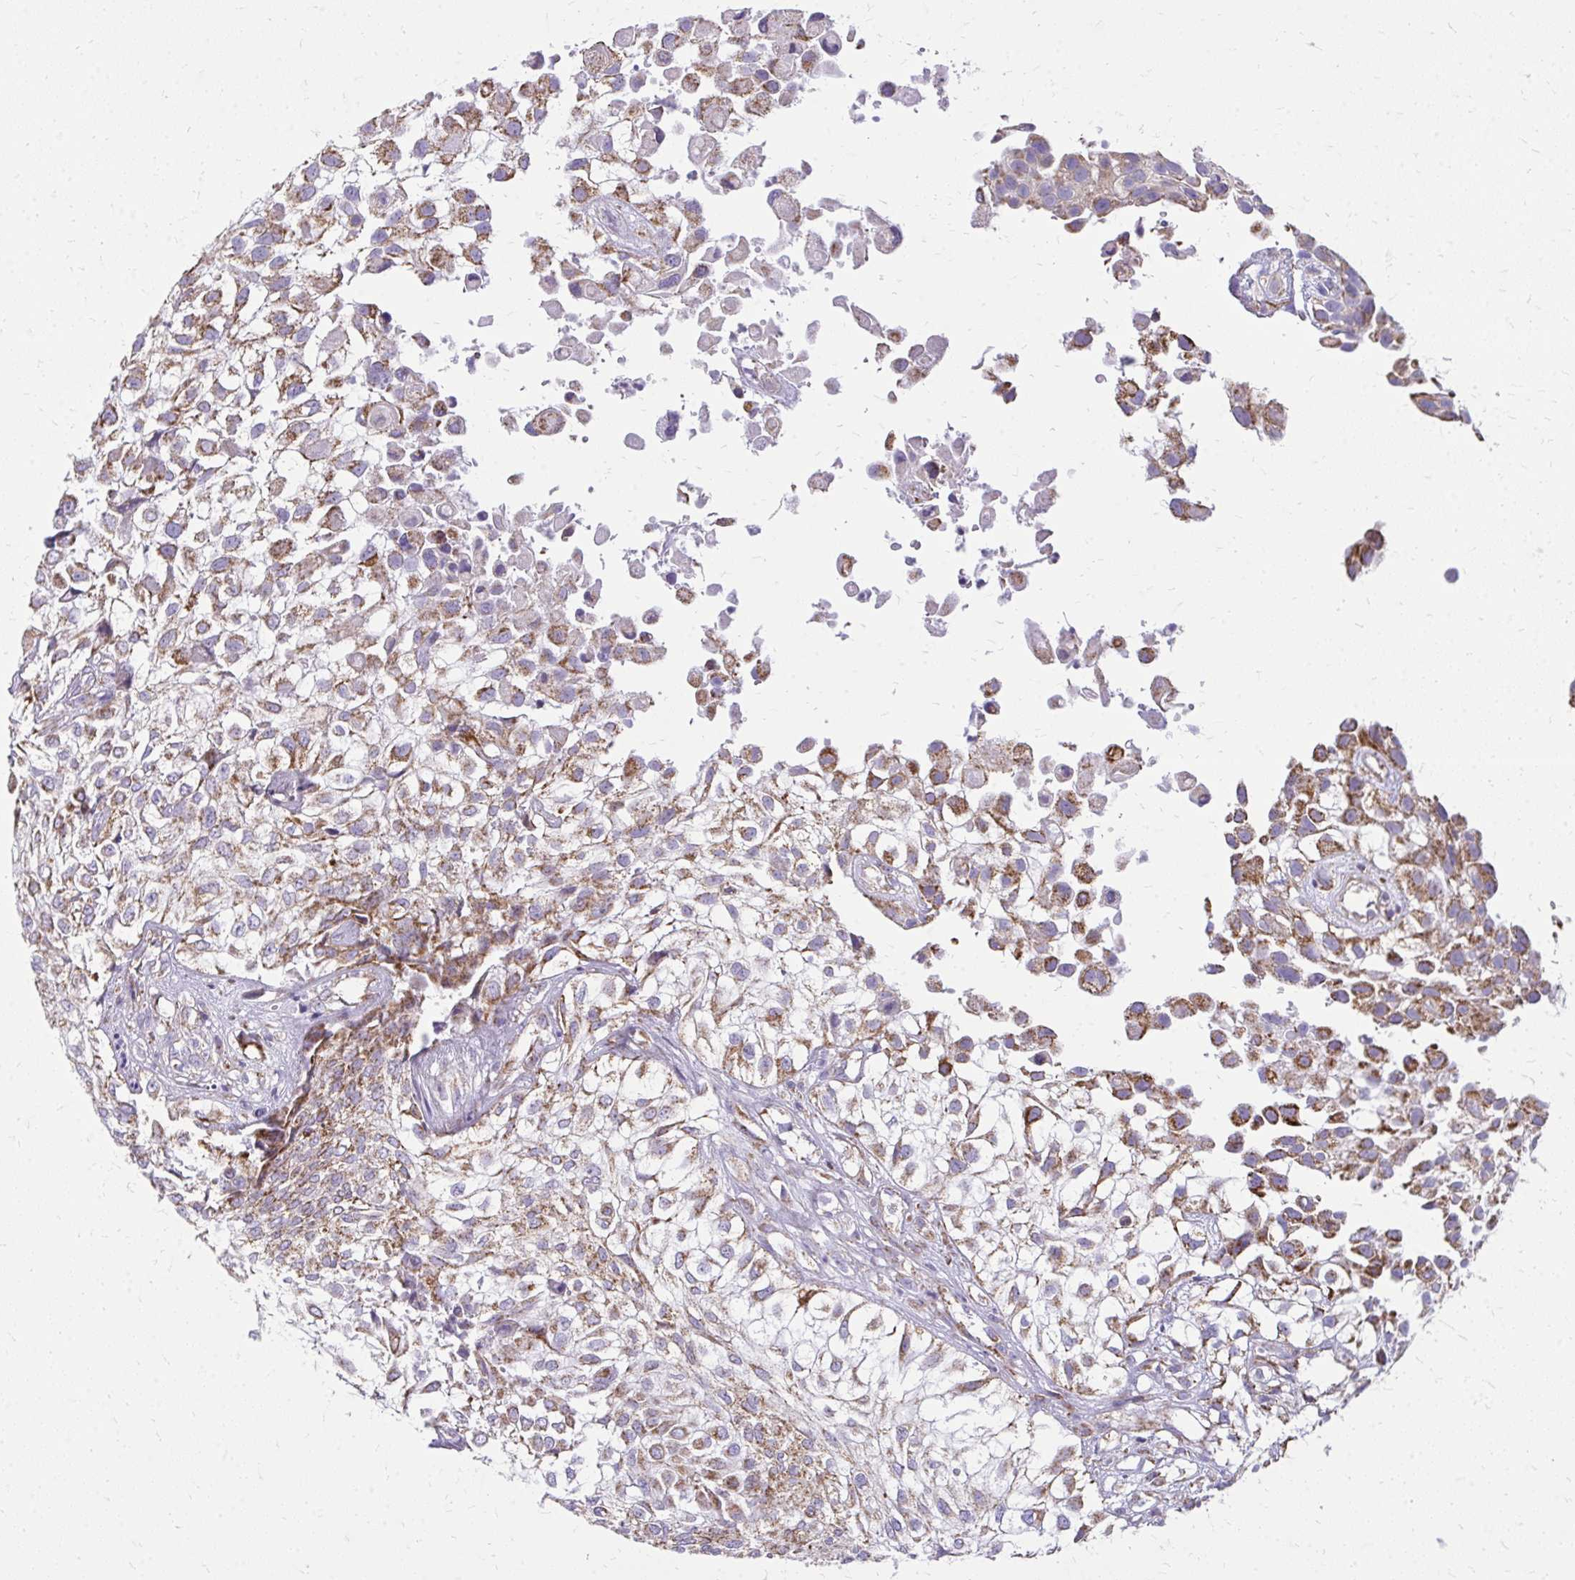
{"staining": {"intensity": "moderate", "quantity": "25%-75%", "location": "cytoplasmic/membranous"}, "tissue": "urothelial cancer", "cell_type": "Tumor cells", "image_type": "cancer", "snomed": [{"axis": "morphology", "description": "Urothelial carcinoma, High grade"}, {"axis": "topography", "description": "Urinary bladder"}], "caption": "A medium amount of moderate cytoplasmic/membranous positivity is seen in approximately 25%-75% of tumor cells in high-grade urothelial carcinoma tissue. (DAB IHC with brightfield microscopy, high magnification).", "gene": "IFIT1", "patient": {"sex": "male", "age": 56}}